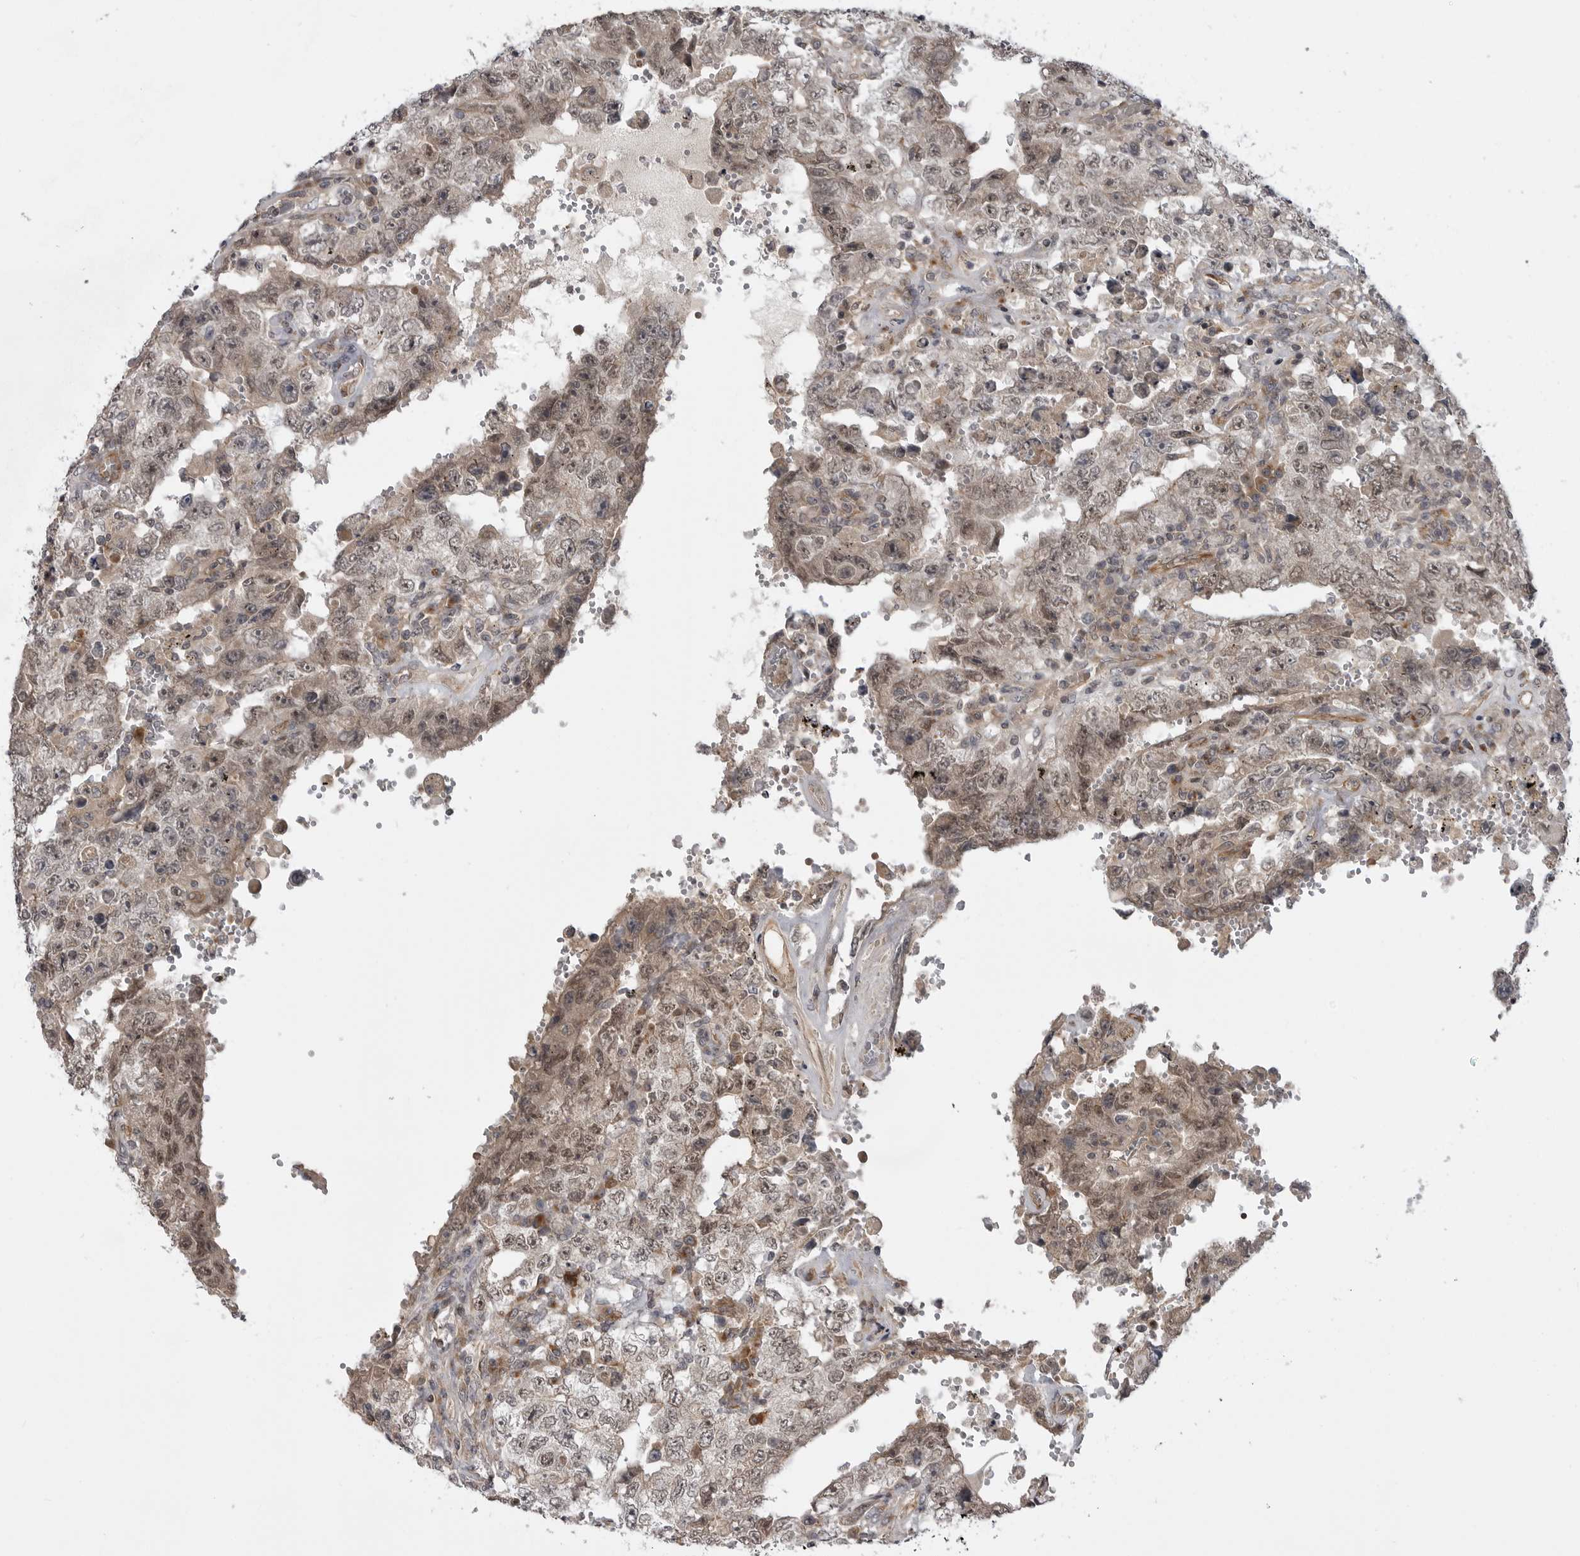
{"staining": {"intensity": "weak", "quantity": ">75%", "location": "cytoplasmic/membranous,nuclear"}, "tissue": "testis cancer", "cell_type": "Tumor cells", "image_type": "cancer", "snomed": [{"axis": "morphology", "description": "Carcinoma, Embryonal, NOS"}, {"axis": "topography", "description": "Testis"}], "caption": "Immunohistochemistry of human testis cancer demonstrates low levels of weak cytoplasmic/membranous and nuclear staining in approximately >75% of tumor cells.", "gene": "LRRC45", "patient": {"sex": "male", "age": 26}}